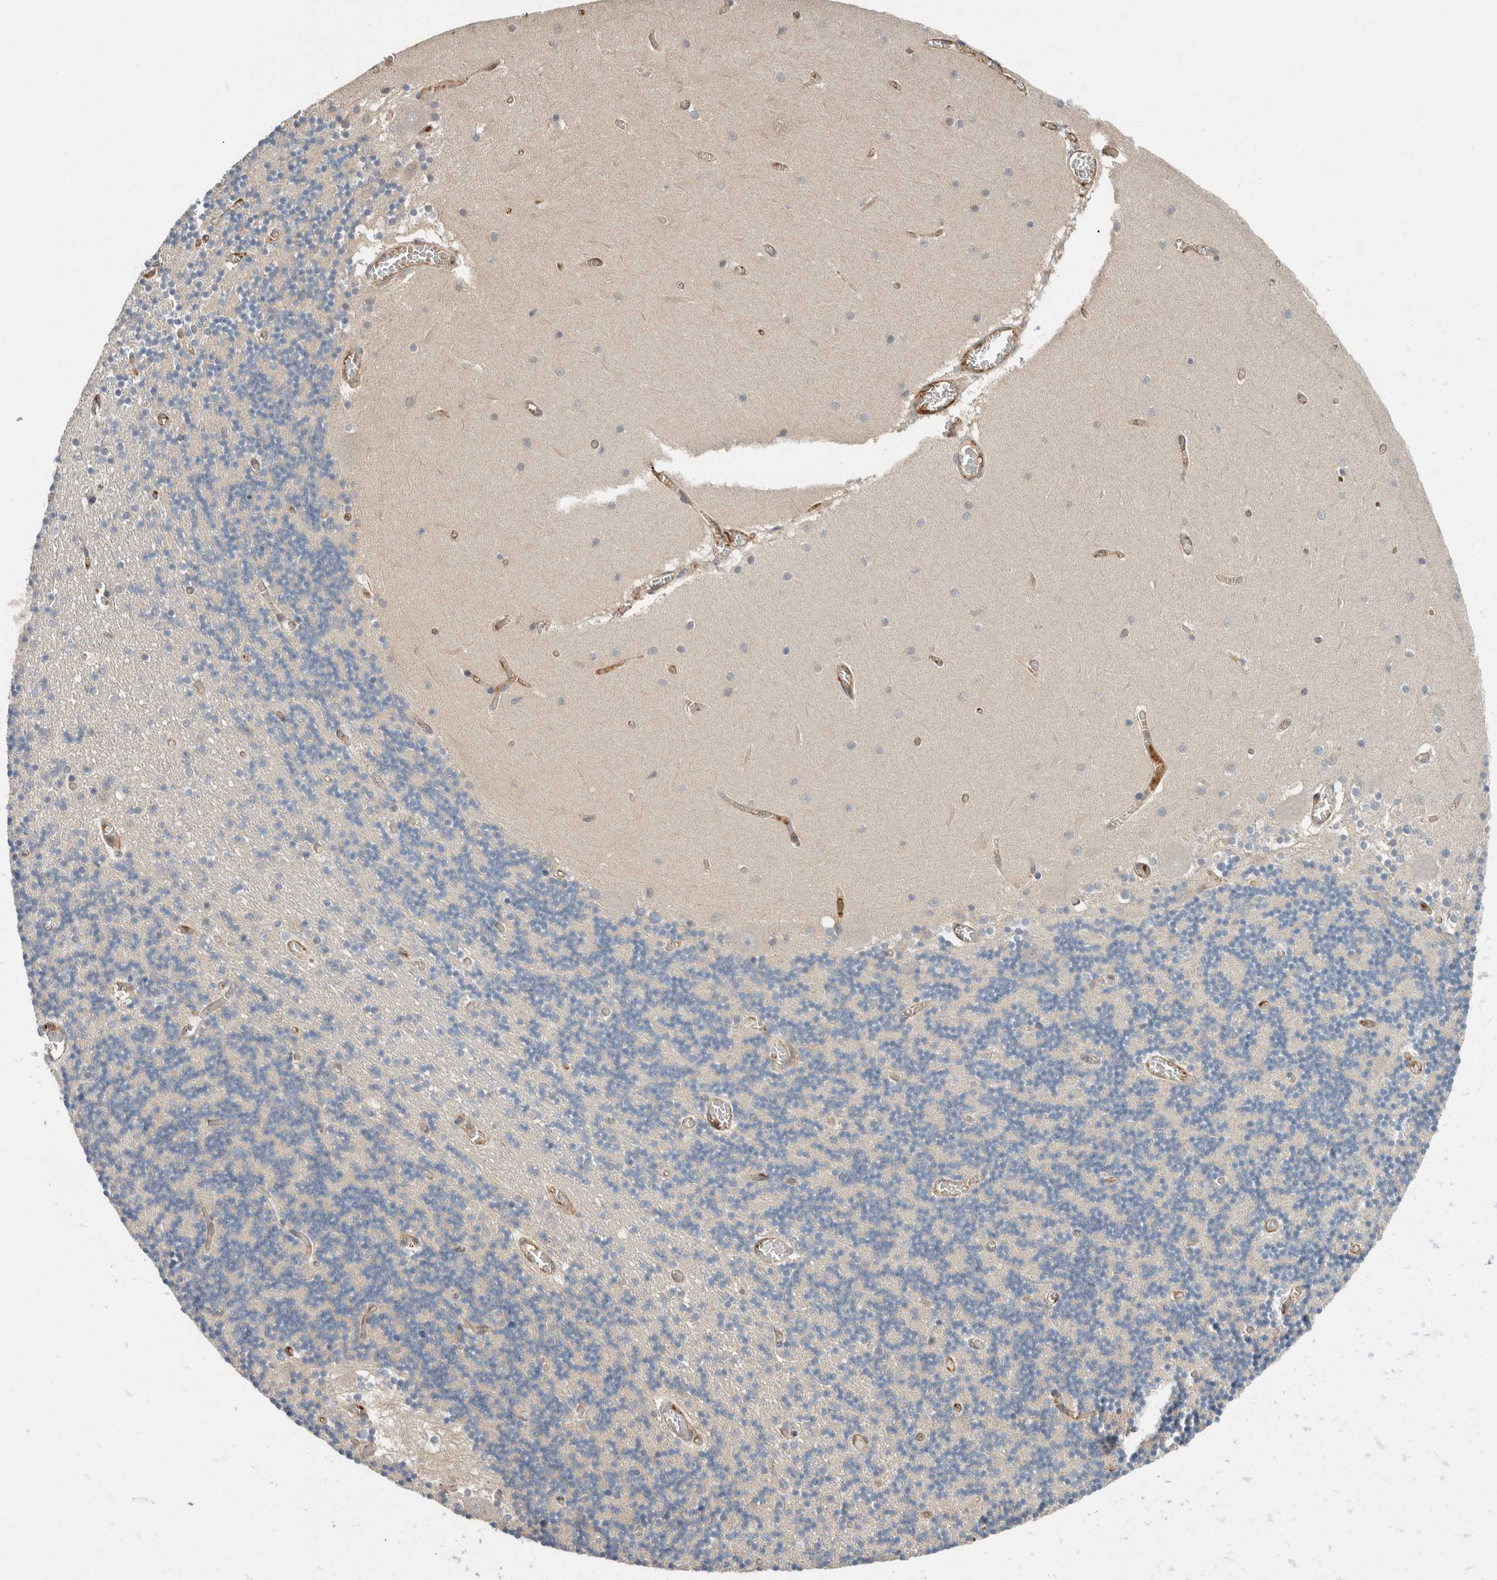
{"staining": {"intensity": "negative", "quantity": "none", "location": "none"}, "tissue": "cerebellum", "cell_type": "Cells in granular layer", "image_type": "normal", "snomed": [{"axis": "morphology", "description": "Normal tissue, NOS"}, {"axis": "topography", "description": "Cerebellum"}], "caption": "A micrograph of human cerebellum is negative for staining in cells in granular layer. (Stains: DAB (3,3'-diaminobenzidine) immunohistochemistry with hematoxylin counter stain, Microscopy: brightfield microscopy at high magnification).", "gene": "PFDN4", "patient": {"sex": "female", "age": 28}}